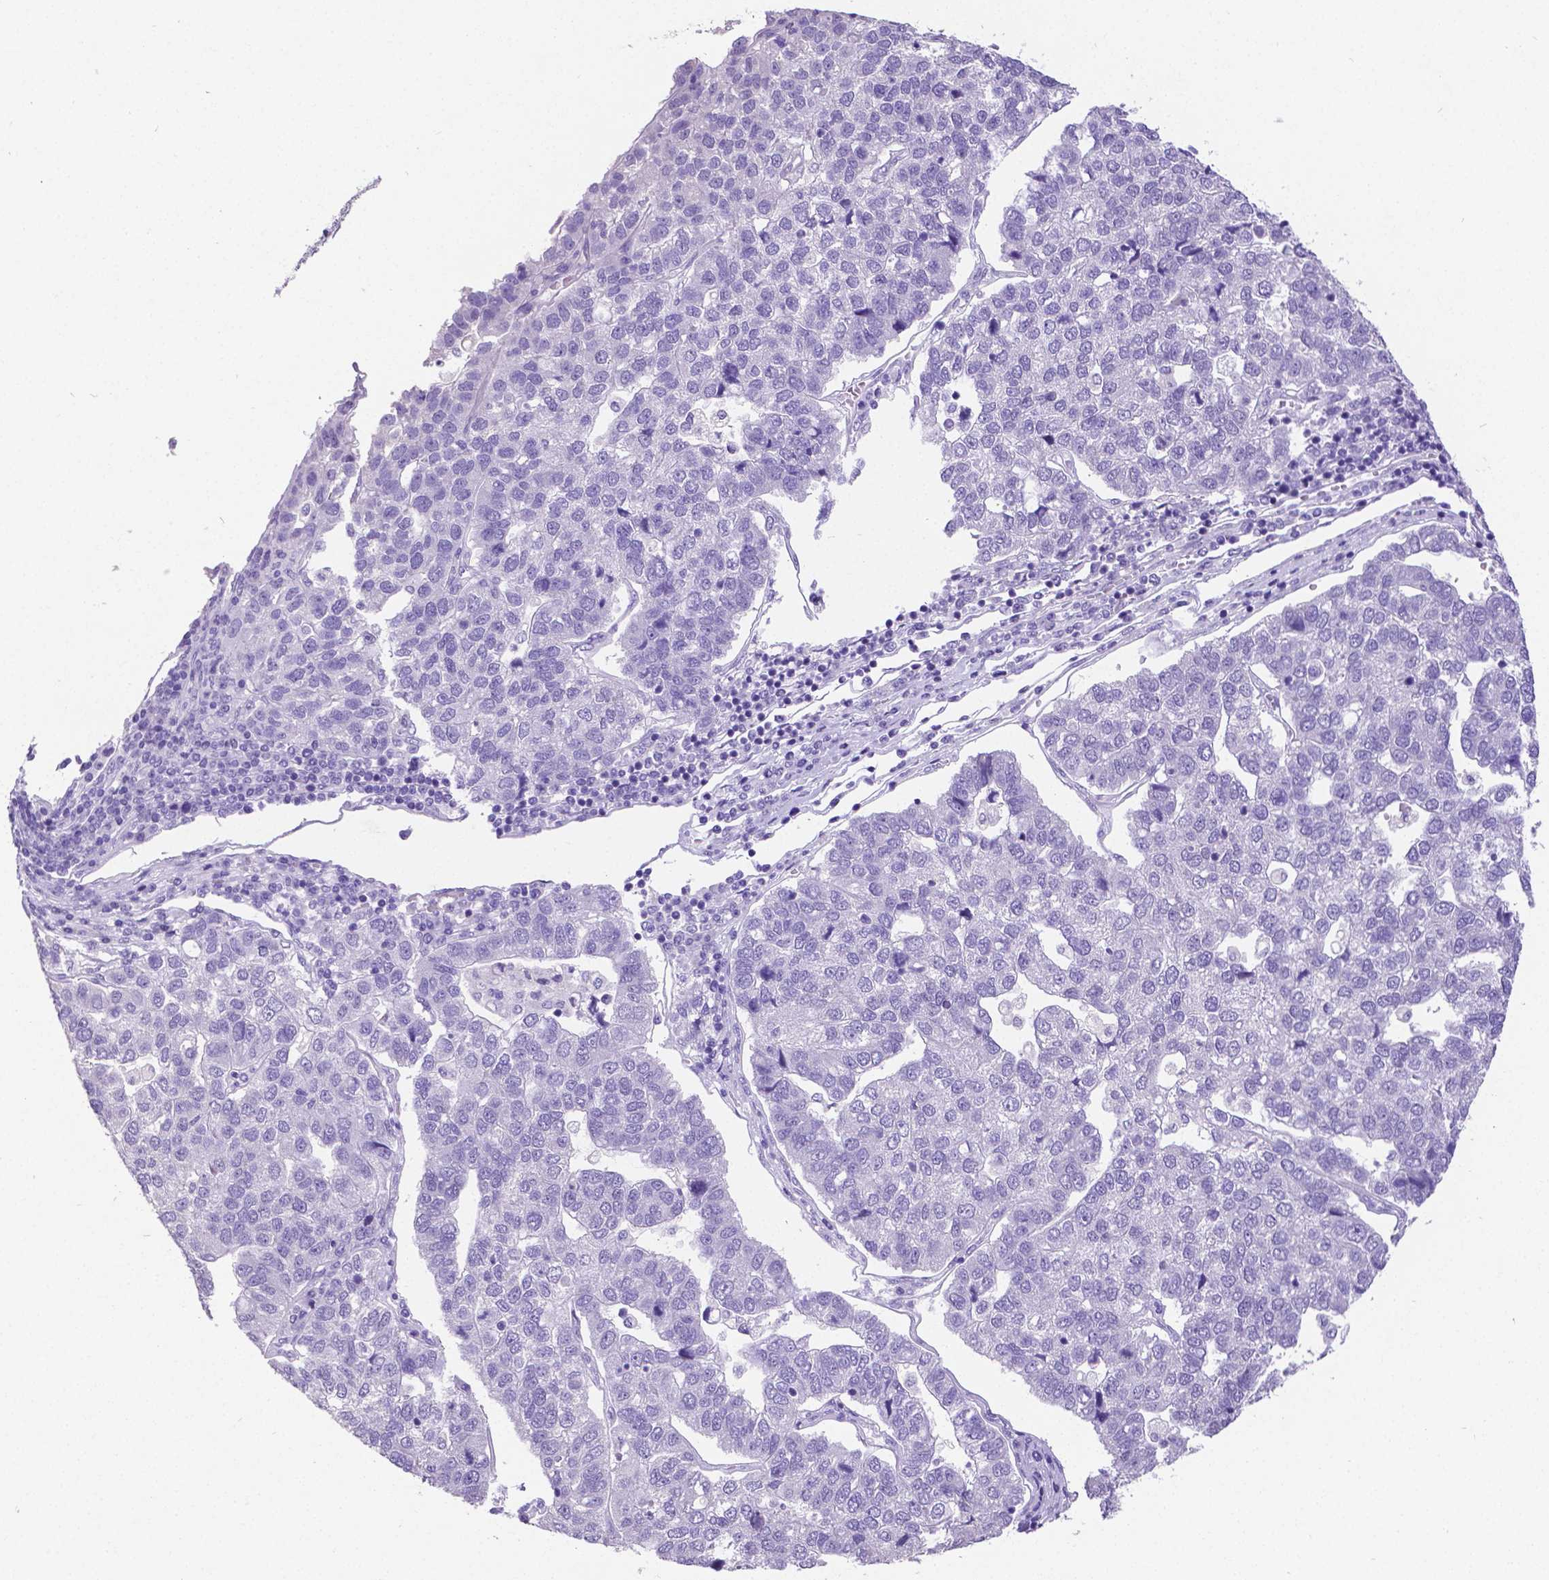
{"staining": {"intensity": "negative", "quantity": "none", "location": "none"}, "tissue": "pancreatic cancer", "cell_type": "Tumor cells", "image_type": "cancer", "snomed": [{"axis": "morphology", "description": "Adenocarcinoma, NOS"}, {"axis": "topography", "description": "Pancreas"}], "caption": "Pancreatic cancer was stained to show a protein in brown. There is no significant positivity in tumor cells. The staining was performed using DAB (3,3'-diaminobenzidine) to visualize the protein expression in brown, while the nuclei were stained in blue with hematoxylin (Magnification: 20x).", "gene": "SATB2", "patient": {"sex": "female", "age": 61}}